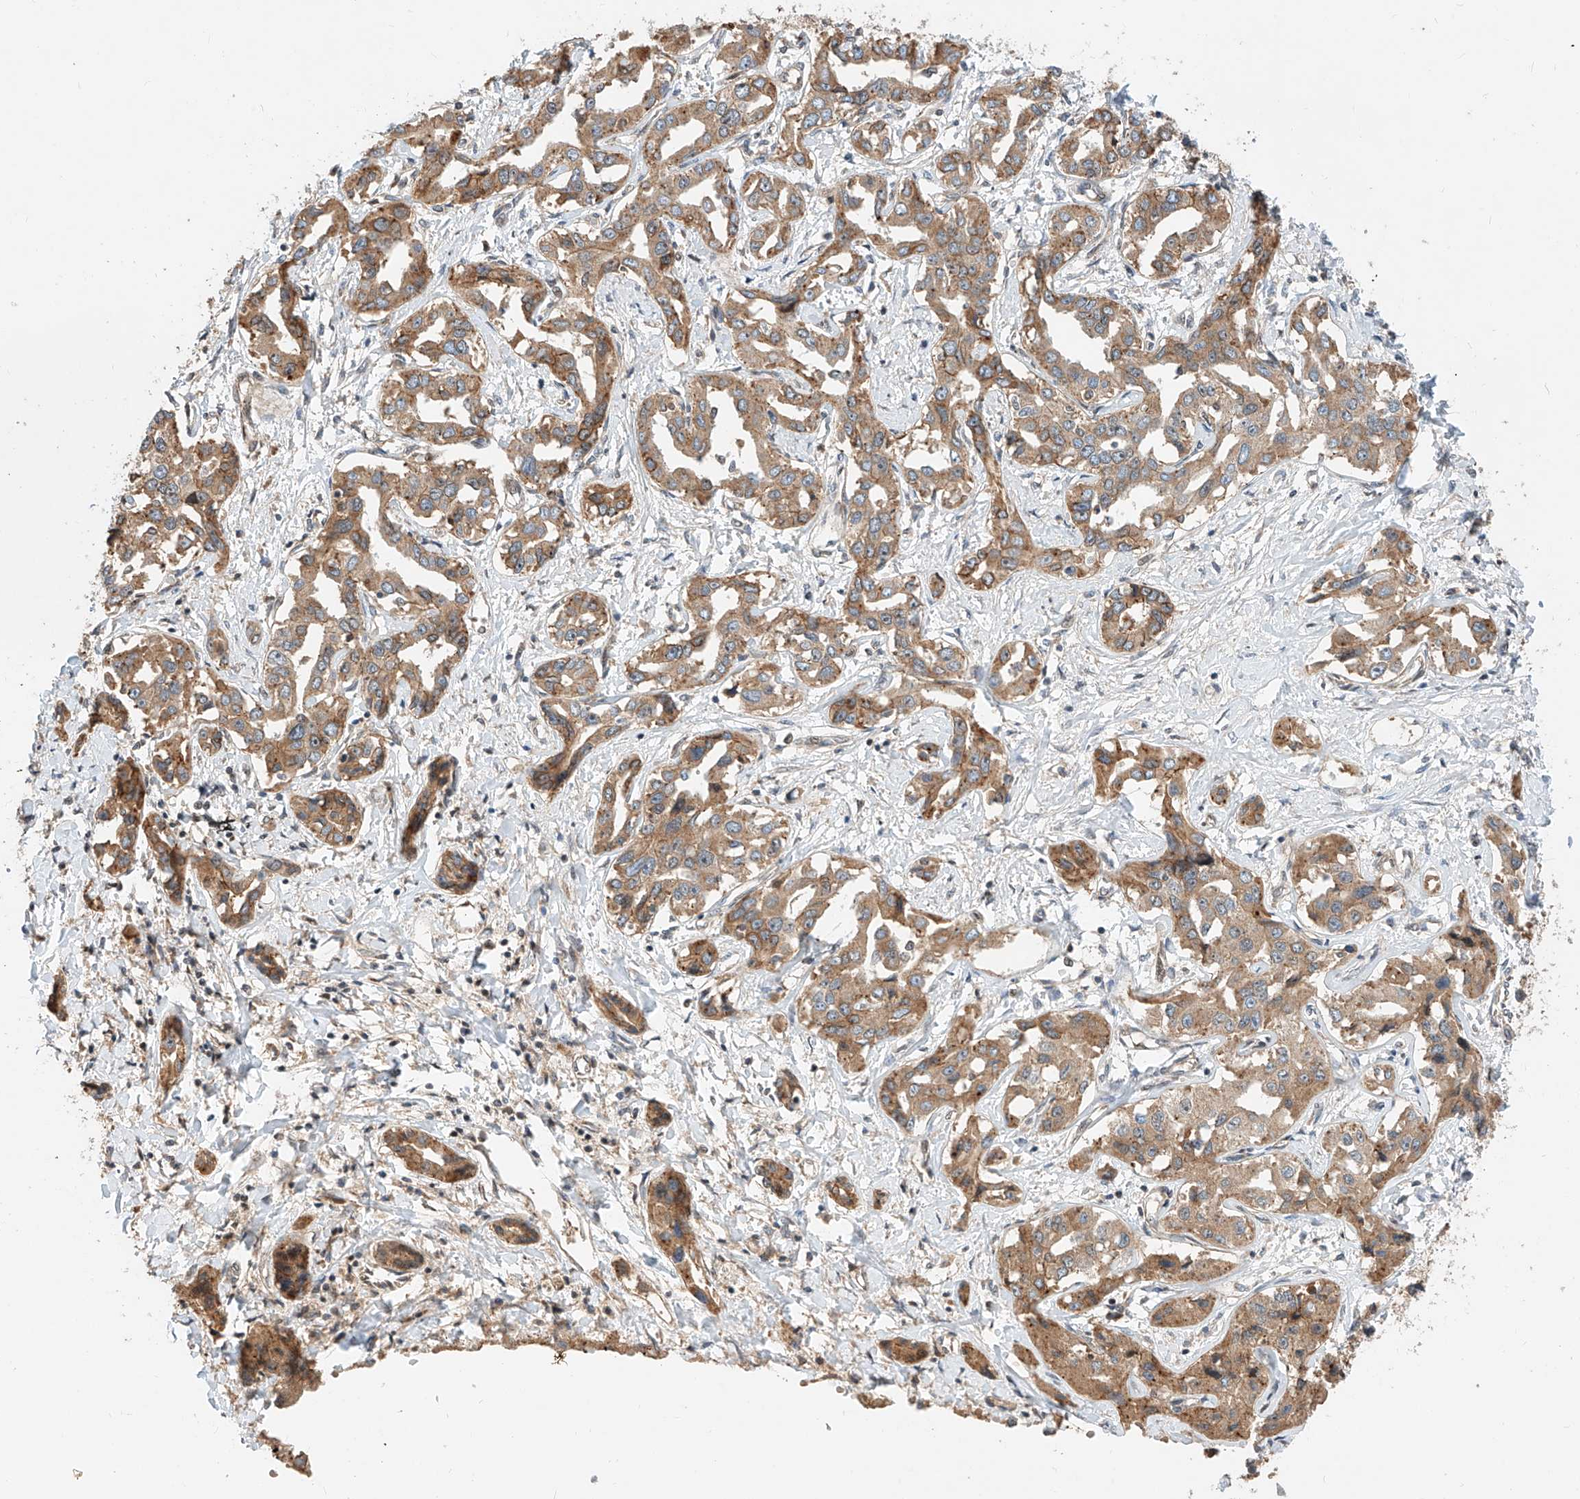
{"staining": {"intensity": "moderate", "quantity": ">75%", "location": "cytoplasmic/membranous"}, "tissue": "liver cancer", "cell_type": "Tumor cells", "image_type": "cancer", "snomed": [{"axis": "morphology", "description": "Cholangiocarcinoma"}, {"axis": "topography", "description": "Liver"}], "caption": "Immunohistochemistry staining of liver cancer (cholangiocarcinoma), which shows medium levels of moderate cytoplasmic/membranous expression in about >75% of tumor cells indicating moderate cytoplasmic/membranous protein positivity. The staining was performed using DAB (brown) for protein detection and nuclei were counterstained in hematoxylin (blue).", "gene": "CPAMD8", "patient": {"sex": "male", "age": 59}}